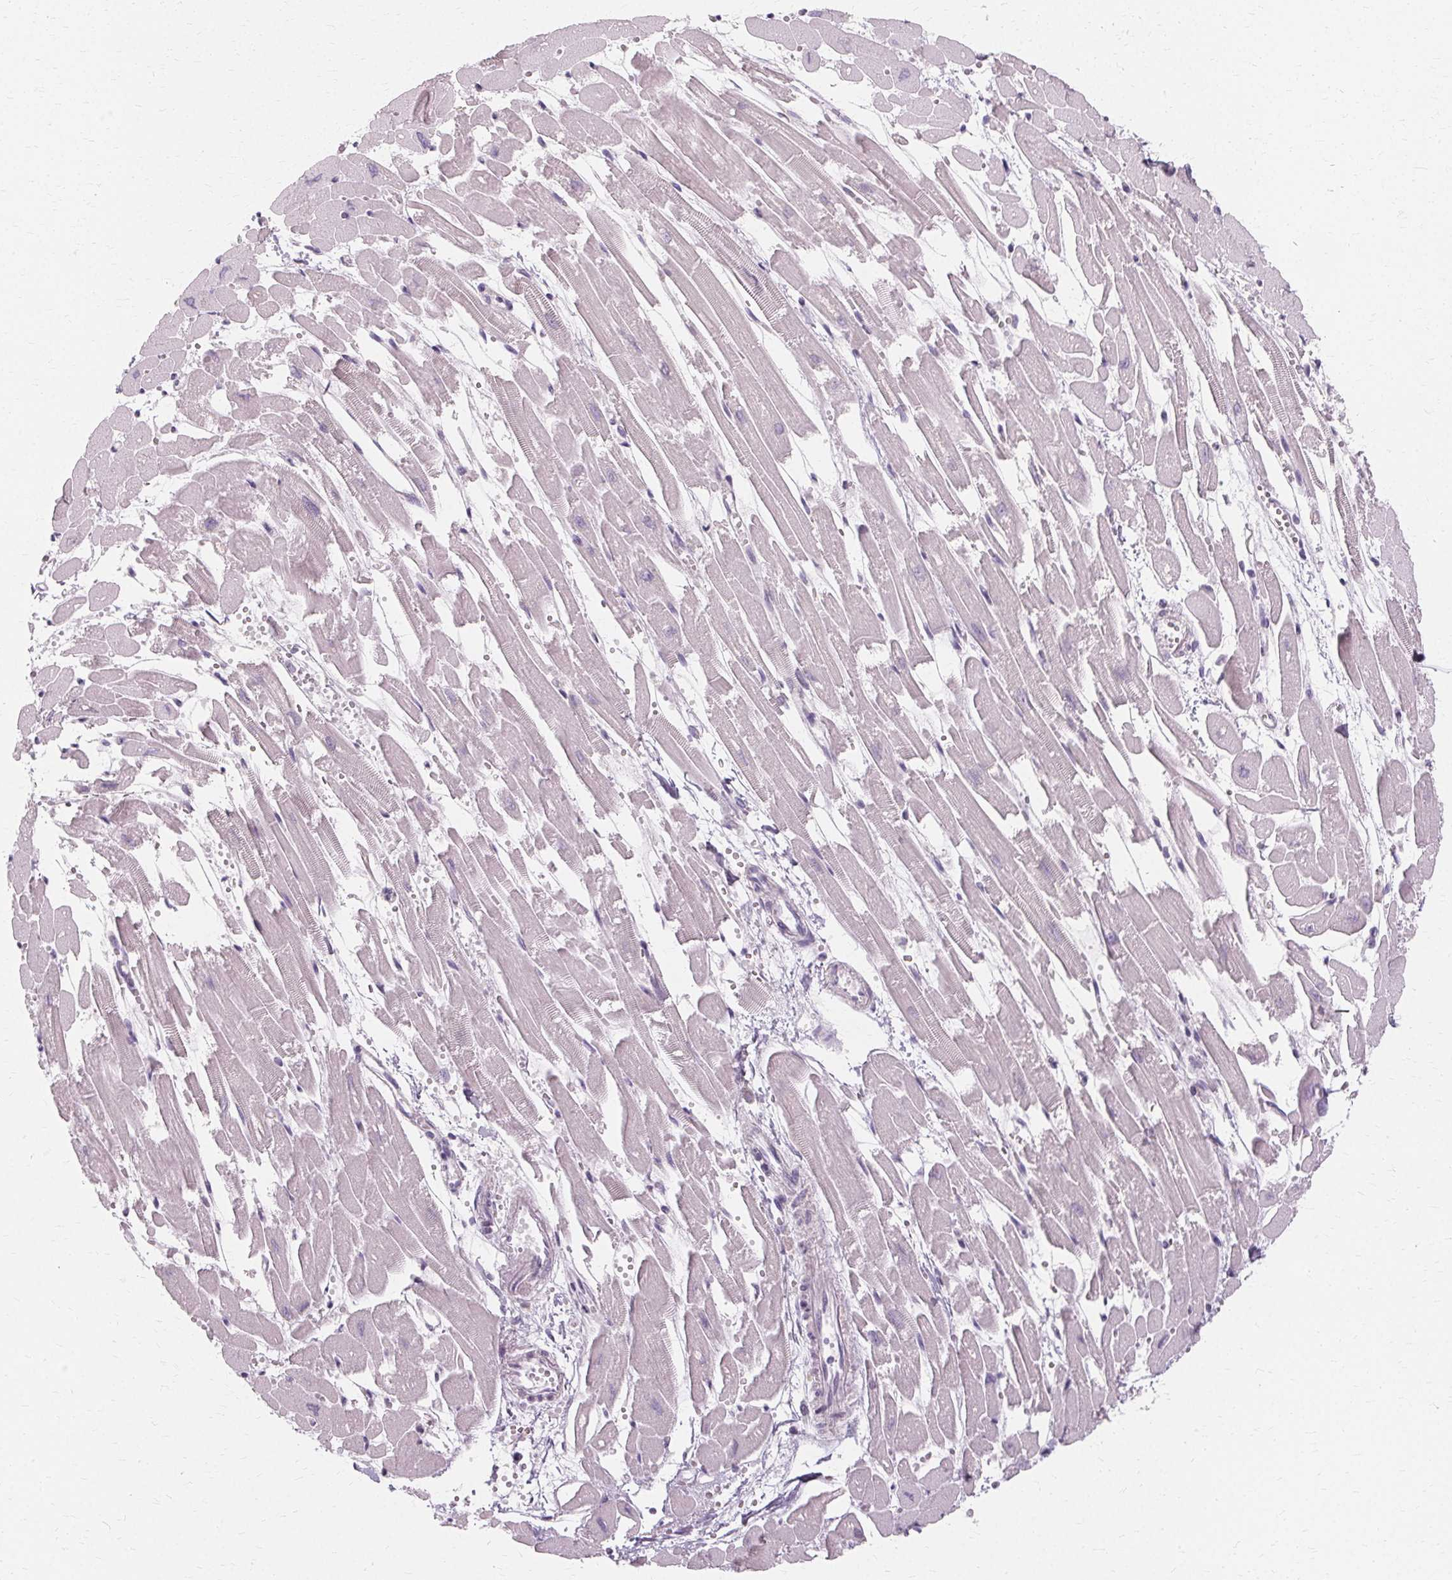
{"staining": {"intensity": "negative", "quantity": "none", "location": "none"}, "tissue": "heart muscle", "cell_type": "Cardiomyocytes", "image_type": "normal", "snomed": [{"axis": "morphology", "description": "Normal tissue, NOS"}, {"axis": "topography", "description": "Heart"}], "caption": "Heart muscle stained for a protein using immunohistochemistry exhibits no positivity cardiomyocytes.", "gene": "FCRL3", "patient": {"sex": "female", "age": 52}}